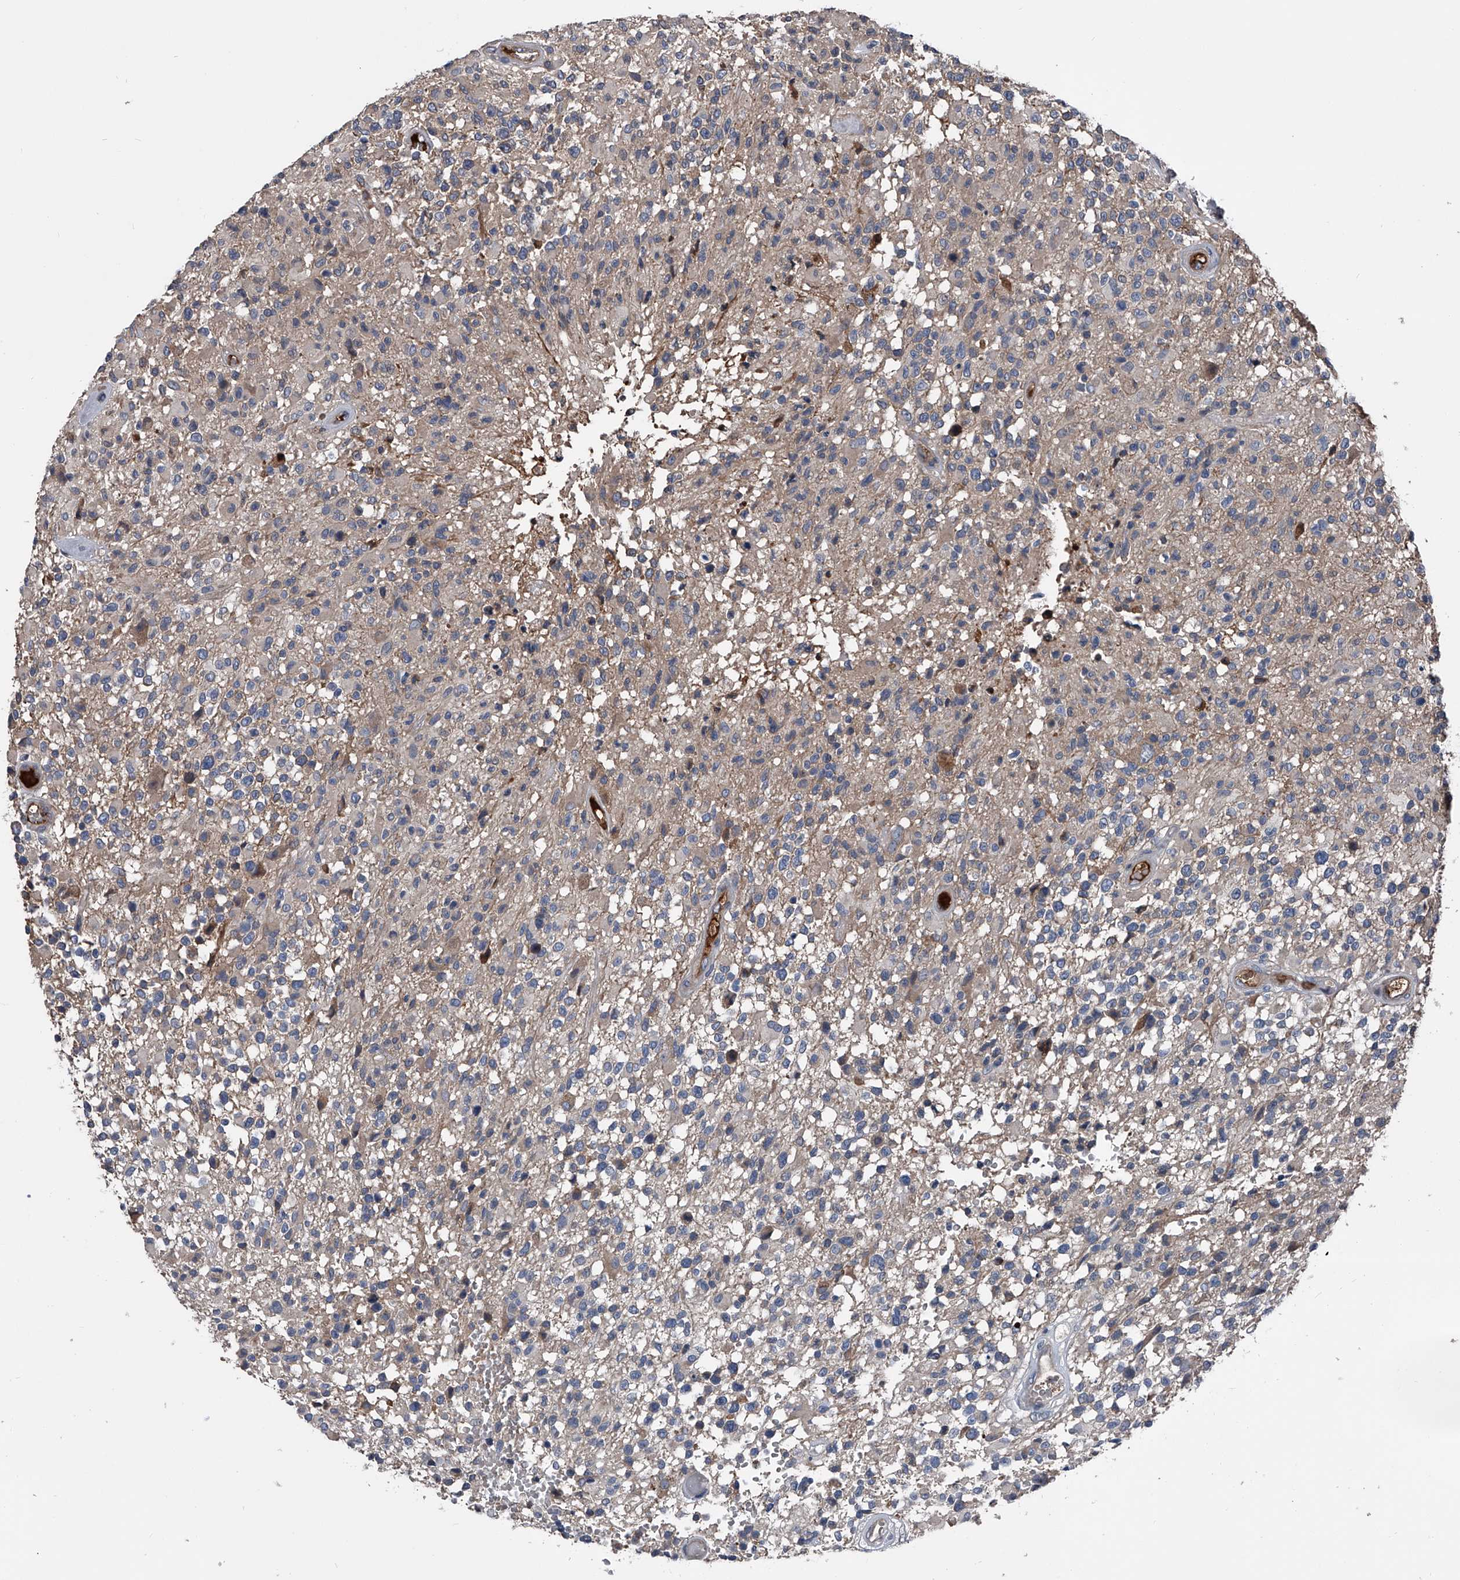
{"staining": {"intensity": "negative", "quantity": "none", "location": "none"}, "tissue": "glioma", "cell_type": "Tumor cells", "image_type": "cancer", "snomed": [{"axis": "morphology", "description": "Glioma, malignant, High grade"}, {"axis": "morphology", "description": "Glioblastoma, NOS"}, {"axis": "topography", "description": "Brain"}], "caption": "Immunohistochemistry (IHC) histopathology image of human high-grade glioma (malignant) stained for a protein (brown), which shows no positivity in tumor cells.", "gene": "KIF13A", "patient": {"sex": "male", "age": 60}}